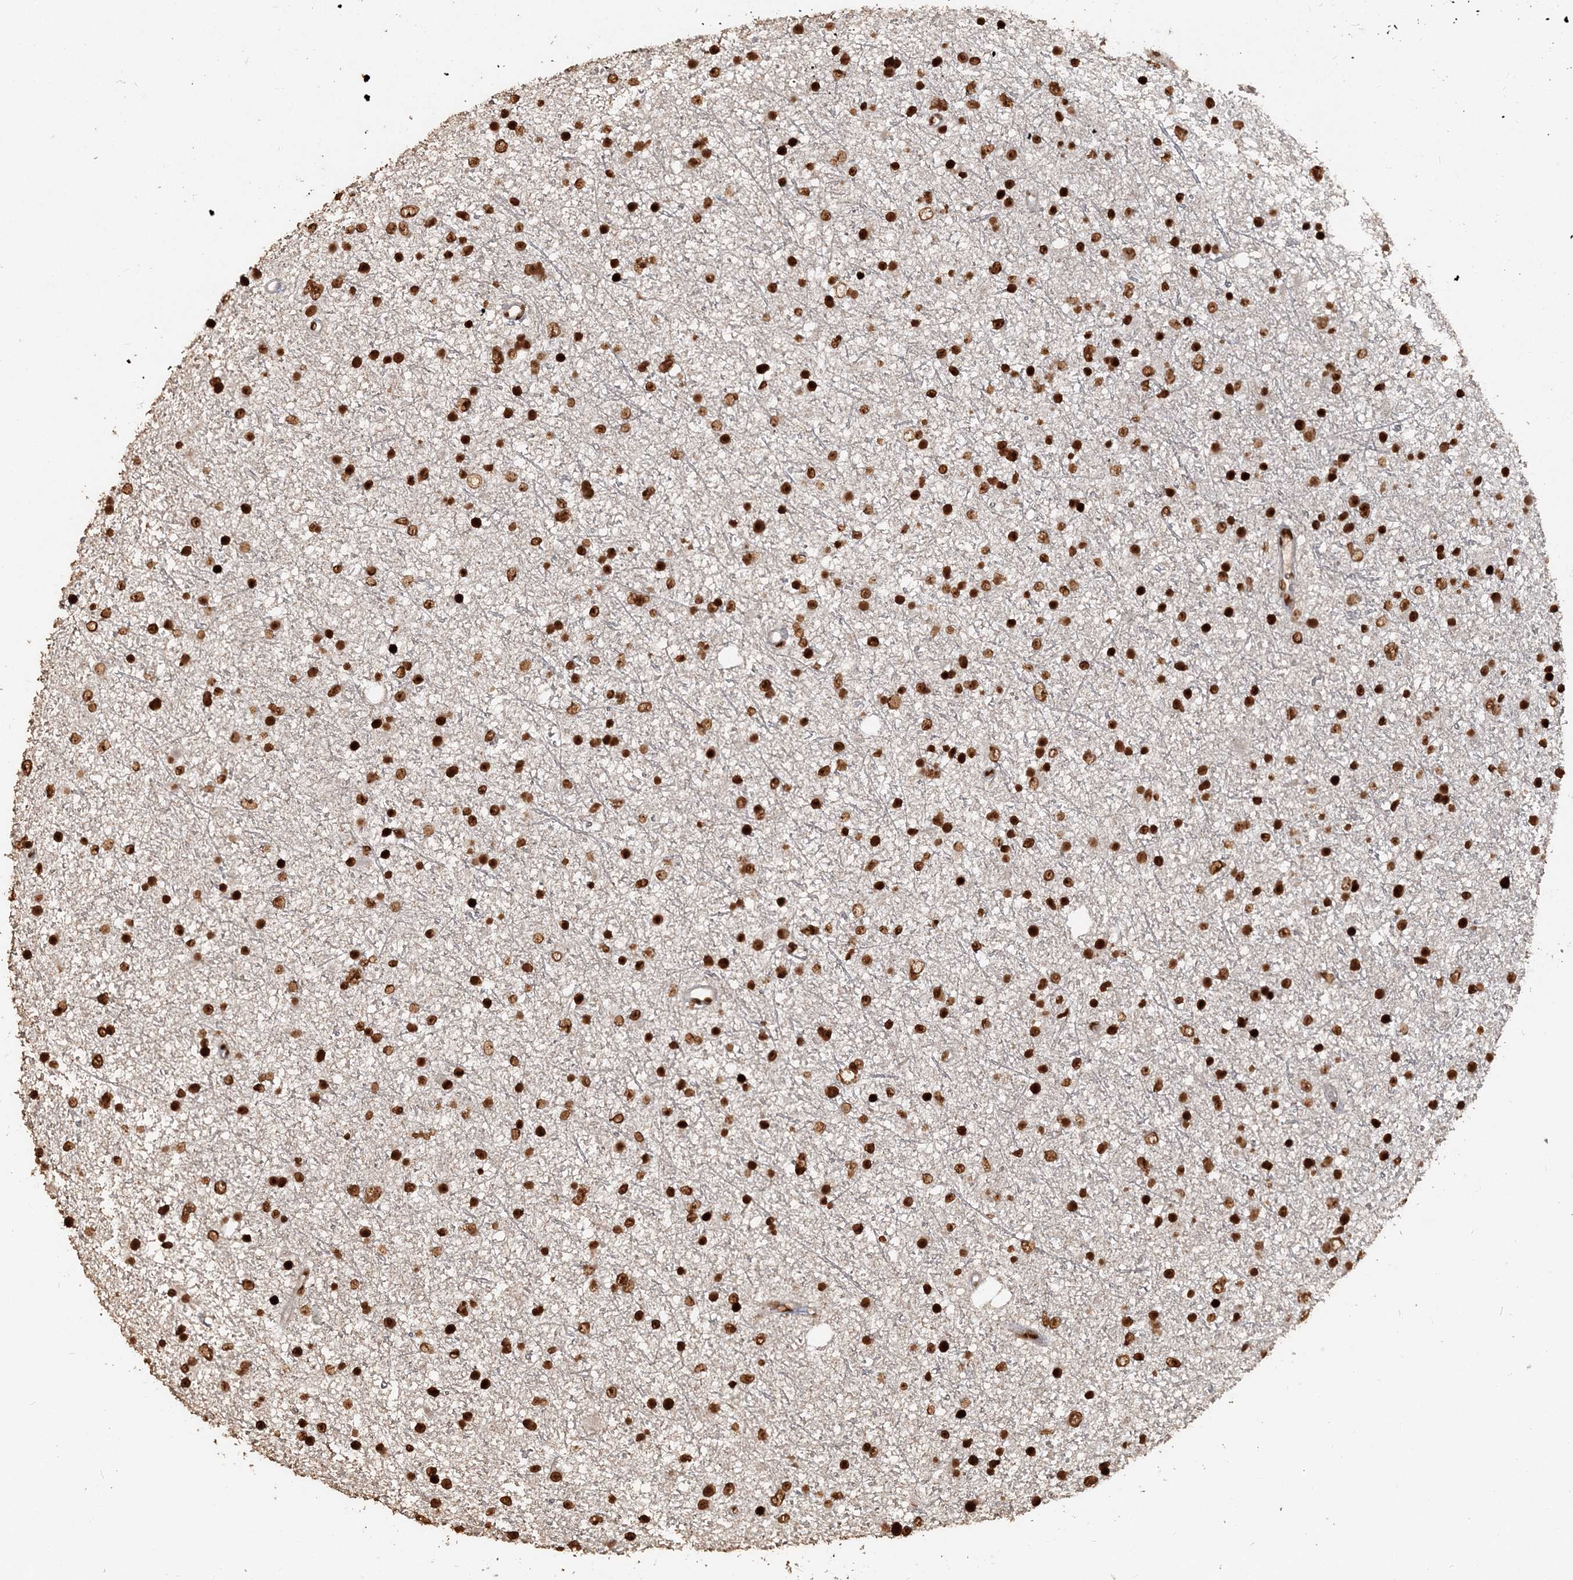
{"staining": {"intensity": "strong", "quantity": ">75%", "location": "nuclear"}, "tissue": "glioma", "cell_type": "Tumor cells", "image_type": "cancer", "snomed": [{"axis": "morphology", "description": "Glioma, malignant, Low grade"}, {"axis": "topography", "description": "Cerebral cortex"}], "caption": "Low-grade glioma (malignant) tissue reveals strong nuclear positivity in about >75% of tumor cells, visualized by immunohistochemistry.", "gene": "H3-3B", "patient": {"sex": "female", "age": 39}}